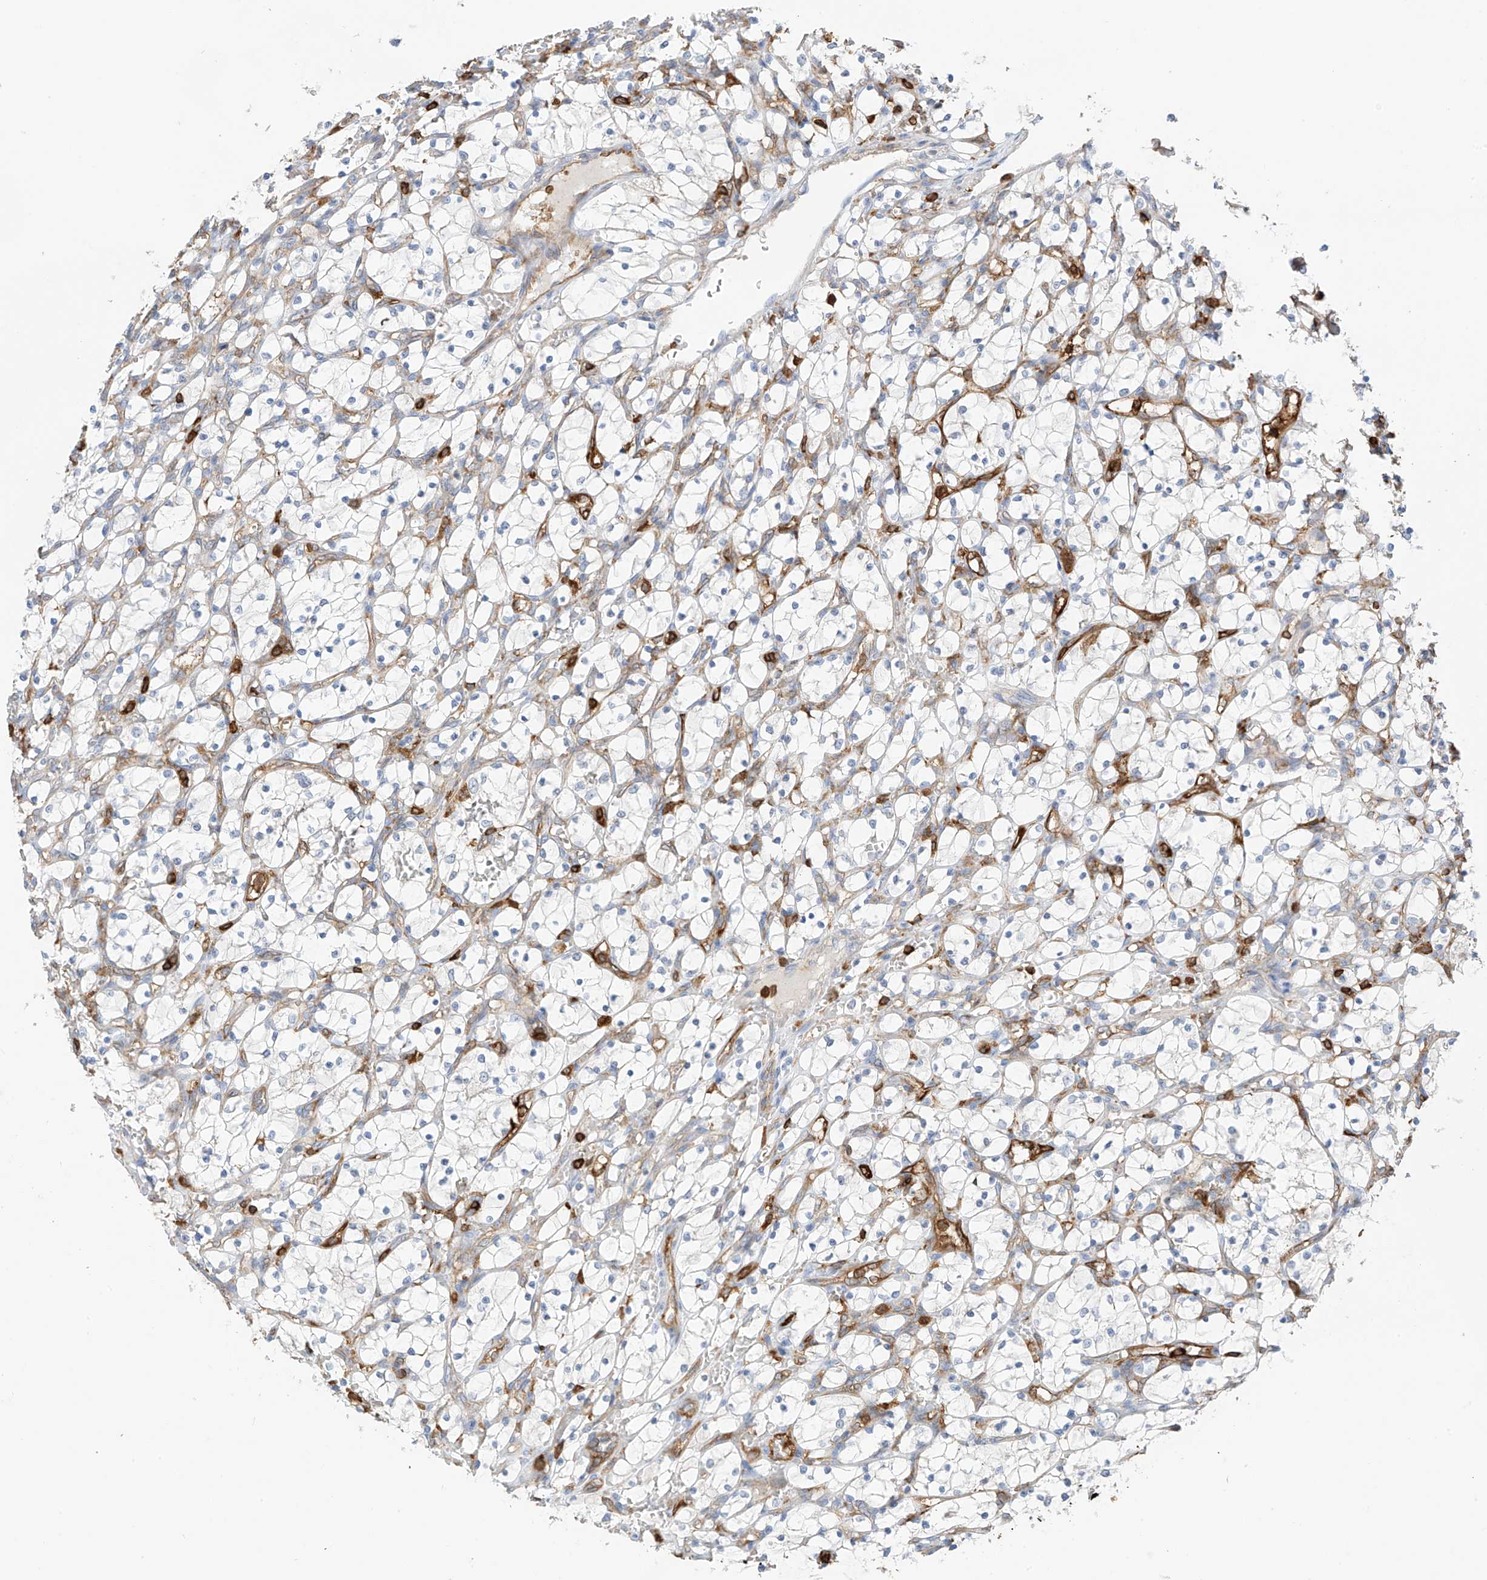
{"staining": {"intensity": "negative", "quantity": "none", "location": "none"}, "tissue": "renal cancer", "cell_type": "Tumor cells", "image_type": "cancer", "snomed": [{"axis": "morphology", "description": "Adenocarcinoma, NOS"}, {"axis": "topography", "description": "Kidney"}], "caption": "Renal cancer (adenocarcinoma) was stained to show a protein in brown. There is no significant positivity in tumor cells. The staining is performed using DAB brown chromogen with nuclei counter-stained in using hematoxylin.", "gene": "ARHGAP25", "patient": {"sex": "female", "age": 69}}